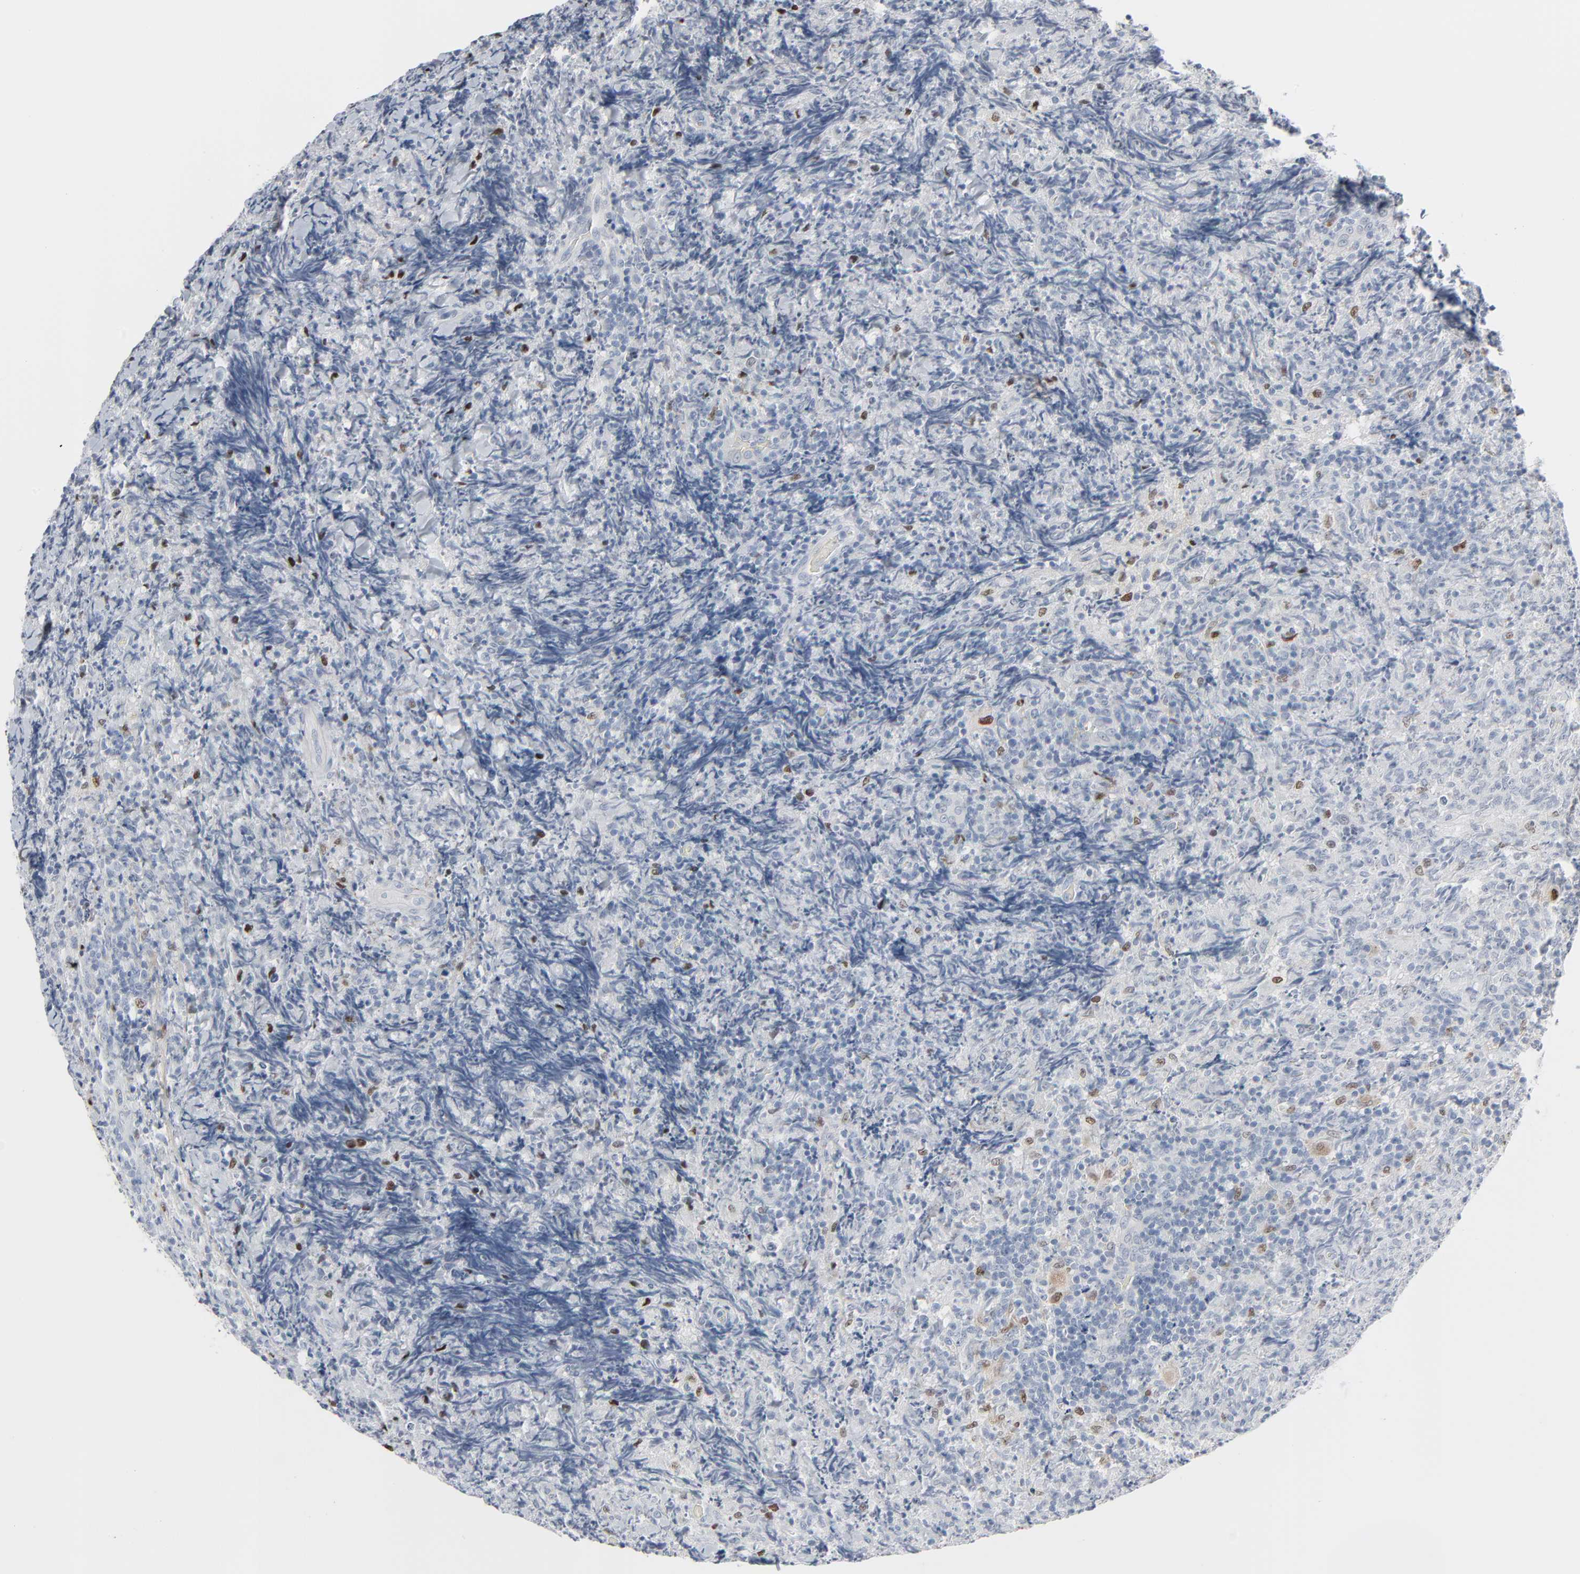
{"staining": {"intensity": "moderate", "quantity": "<25%", "location": "nuclear"}, "tissue": "lymphoma", "cell_type": "Tumor cells", "image_type": "cancer", "snomed": [{"axis": "morphology", "description": "Malignant lymphoma, non-Hodgkin's type, High grade"}, {"axis": "topography", "description": "Tonsil"}], "caption": "High-grade malignant lymphoma, non-Hodgkin's type was stained to show a protein in brown. There is low levels of moderate nuclear staining in approximately <25% of tumor cells. Using DAB (3,3'-diaminobenzidine) (brown) and hematoxylin (blue) stains, captured at high magnification using brightfield microscopy.", "gene": "MITF", "patient": {"sex": "female", "age": 36}}